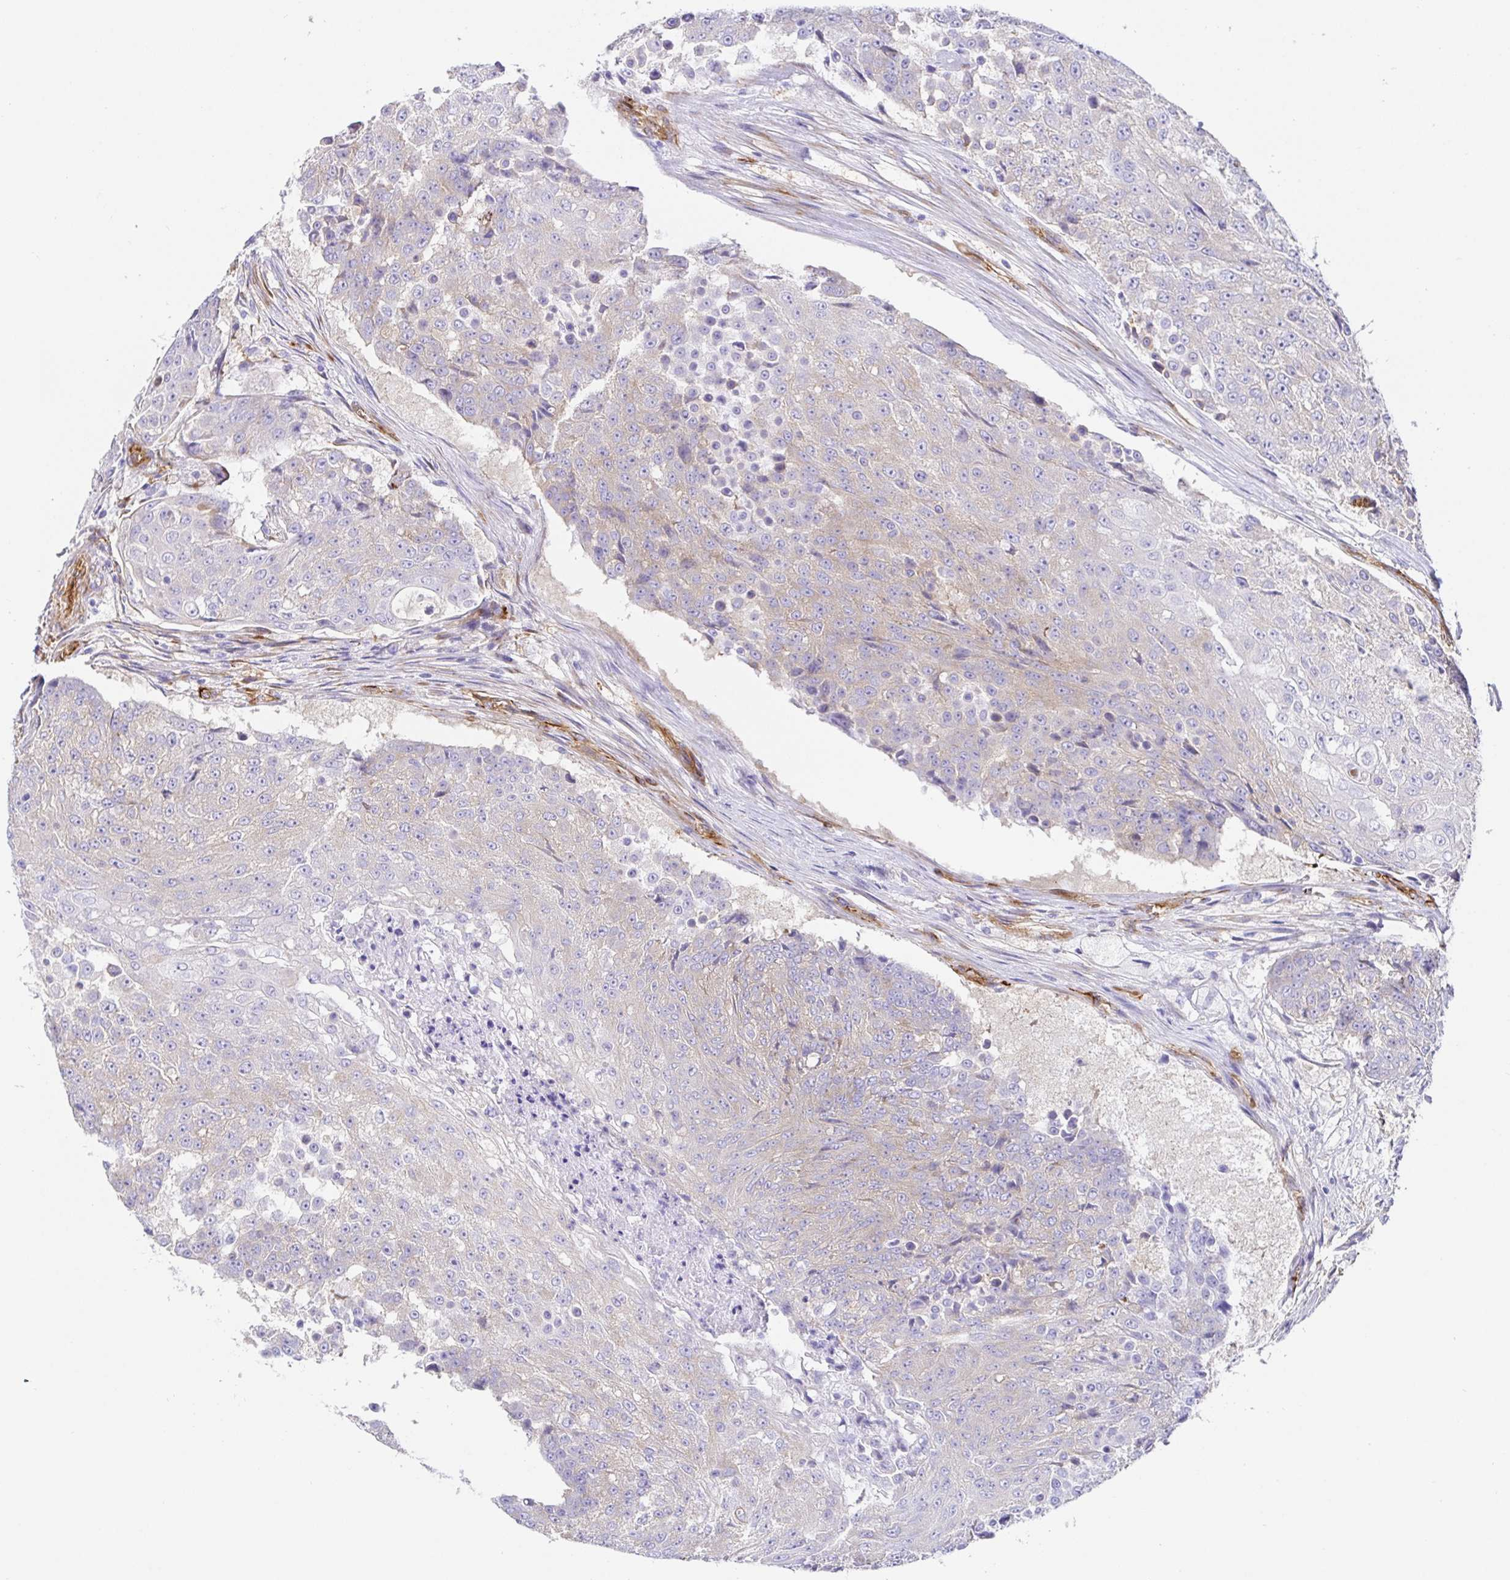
{"staining": {"intensity": "weak", "quantity": "<25%", "location": "cytoplasmic/membranous"}, "tissue": "urothelial cancer", "cell_type": "Tumor cells", "image_type": "cancer", "snomed": [{"axis": "morphology", "description": "Urothelial carcinoma, High grade"}, {"axis": "topography", "description": "Urinary bladder"}], "caption": "This image is of urothelial carcinoma (high-grade) stained with immunohistochemistry (IHC) to label a protein in brown with the nuclei are counter-stained blue. There is no expression in tumor cells.", "gene": "DOCK1", "patient": {"sex": "female", "age": 63}}